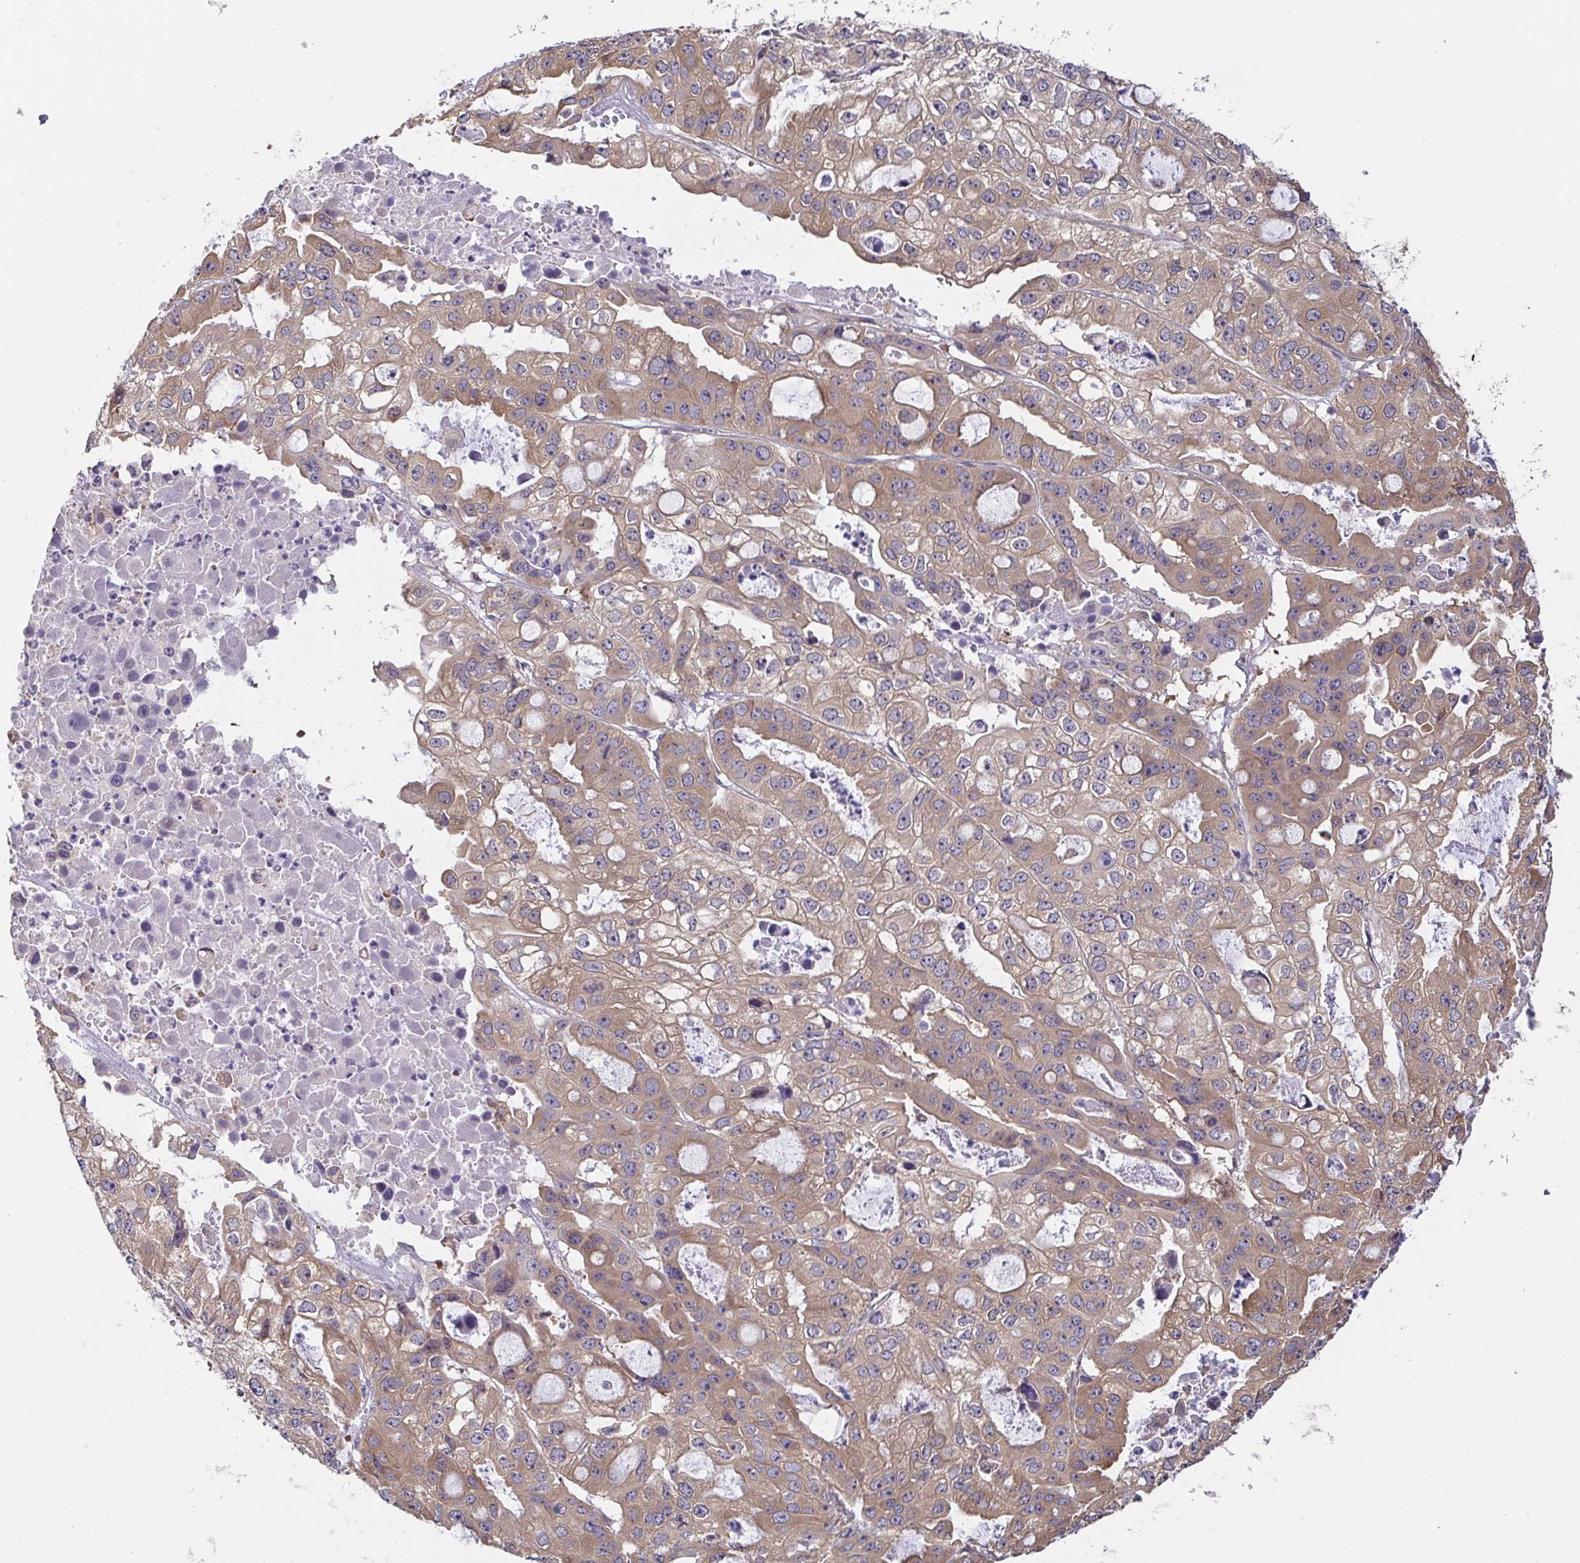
{"staining": {"intensity": "weak", "quantity": ">75%", "location": "cytoplasmic/membranous"}, "tissue": "ovarian cancer", "cell_type": "Tumor cells", "image_type": "cancer", "snomed": [{"axis": "morphology", "description": "Cystadenocarcinoma, serous, NOS"}, {"axis": "topography", "description": "Ovary"}], "caption": "The histopathology image exhibits staining of serous cystadenocarcinoma (ovarian), revealing weak cytoplasmic/membranous protein staining (brown color) within tumor cells.", "gene": "EIF3D", "patient": {"sex": "female", "age": 56}}